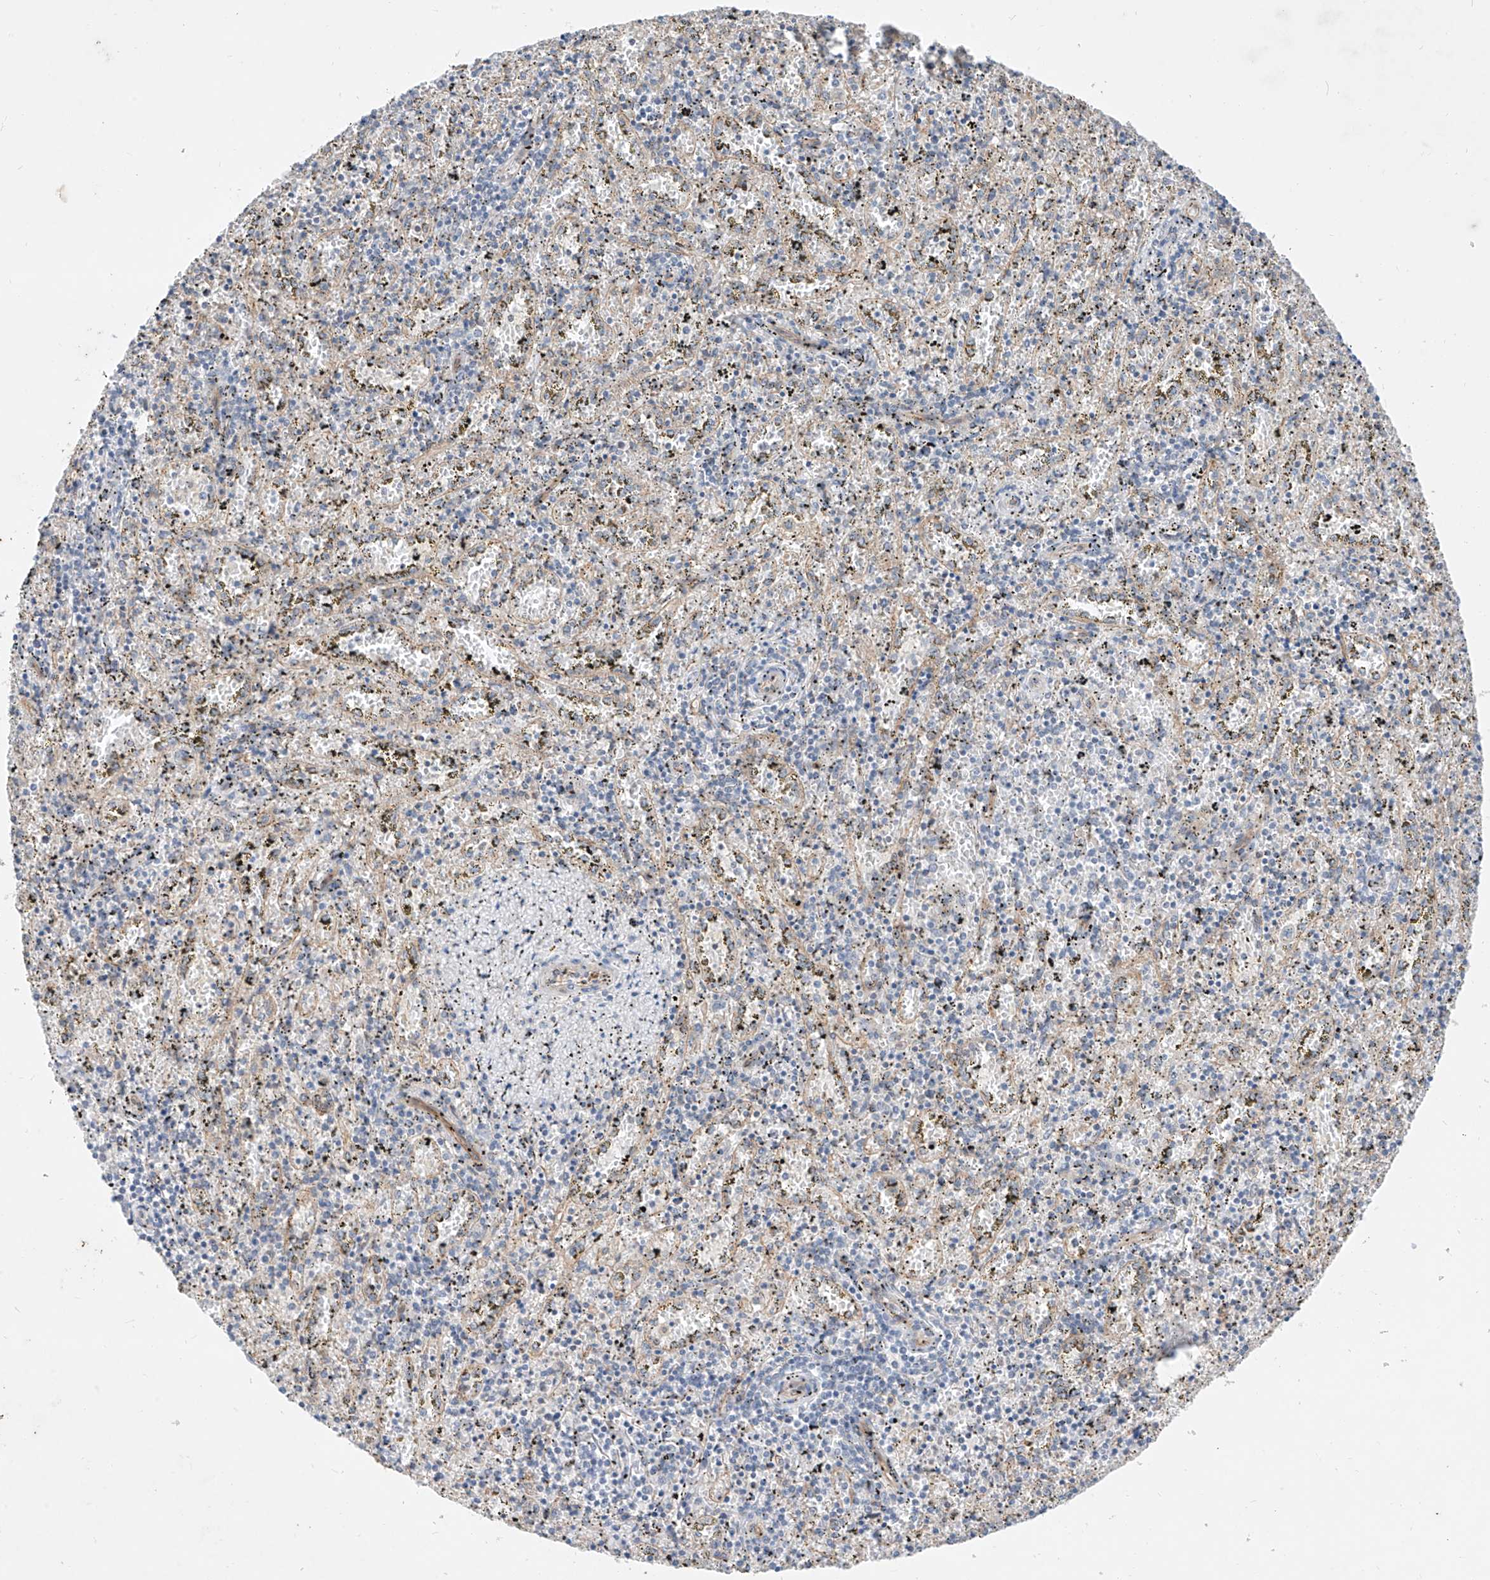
{"staining": {"intensity": "negative", "quantity": "none", "location": "none"}, "tissue": "spleen", "cell_type": "Cells in red pulp", "image_type": "normal", "snomed": [{"axis": "morphology", "description": "Normal tissue, NOS"}, {"axis": "topography", "description": "Spleen"}], "caption": "Immunohistochemical staining of benign spleen shows no significant staining in cells in red pulp. (Stains: DAB immunohistochemistry (IHC) with hematoxylin counter stain, Microscopy: brightfield microscopy at high magnification).", "gene": "ABLIM2", "patient": {"sex": "male", "age": 11}}